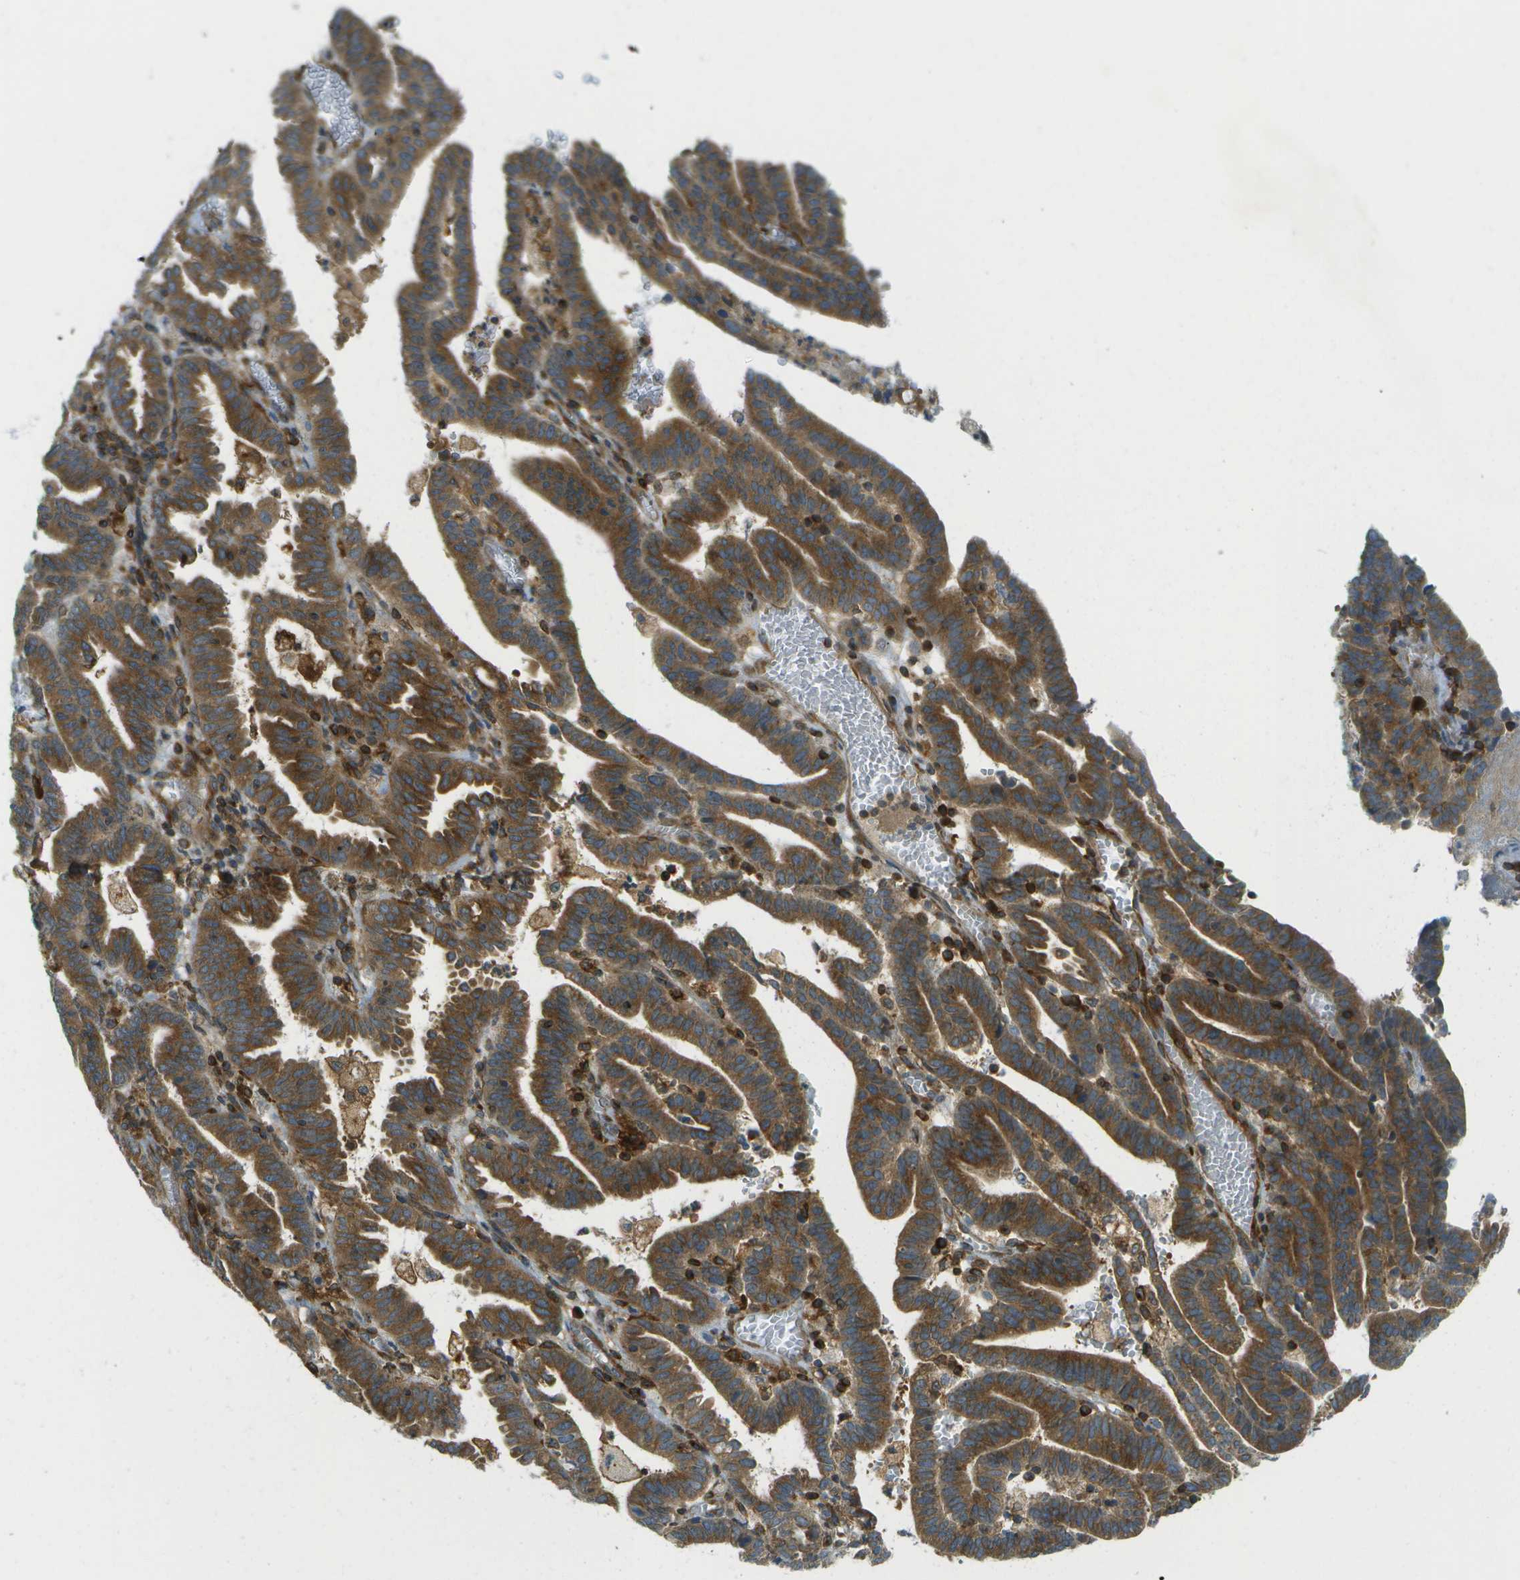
{"staining": {"intensity": "moderate", "quantity": ">75%", "location": "cytoplasmic/membranous"}, "tissue": "endometrial cancer", "cell_type": "Tumor cells", "image_type": "cancer", "snomed": [{"axis": "morphology", "description": "Adenocarcinoma, NOS"}, {"axis": "topography", "description": "Uterus"}], "caption": "About >75% of tumor cells in adenocarcinoma (endometrial) demonstrate moderate cytoplasmic/membranous protein positivity as visualized by brown immunohistochemical staining.", "gene": "TMTC1", "patient": {"sex": "female", "age": 83}}